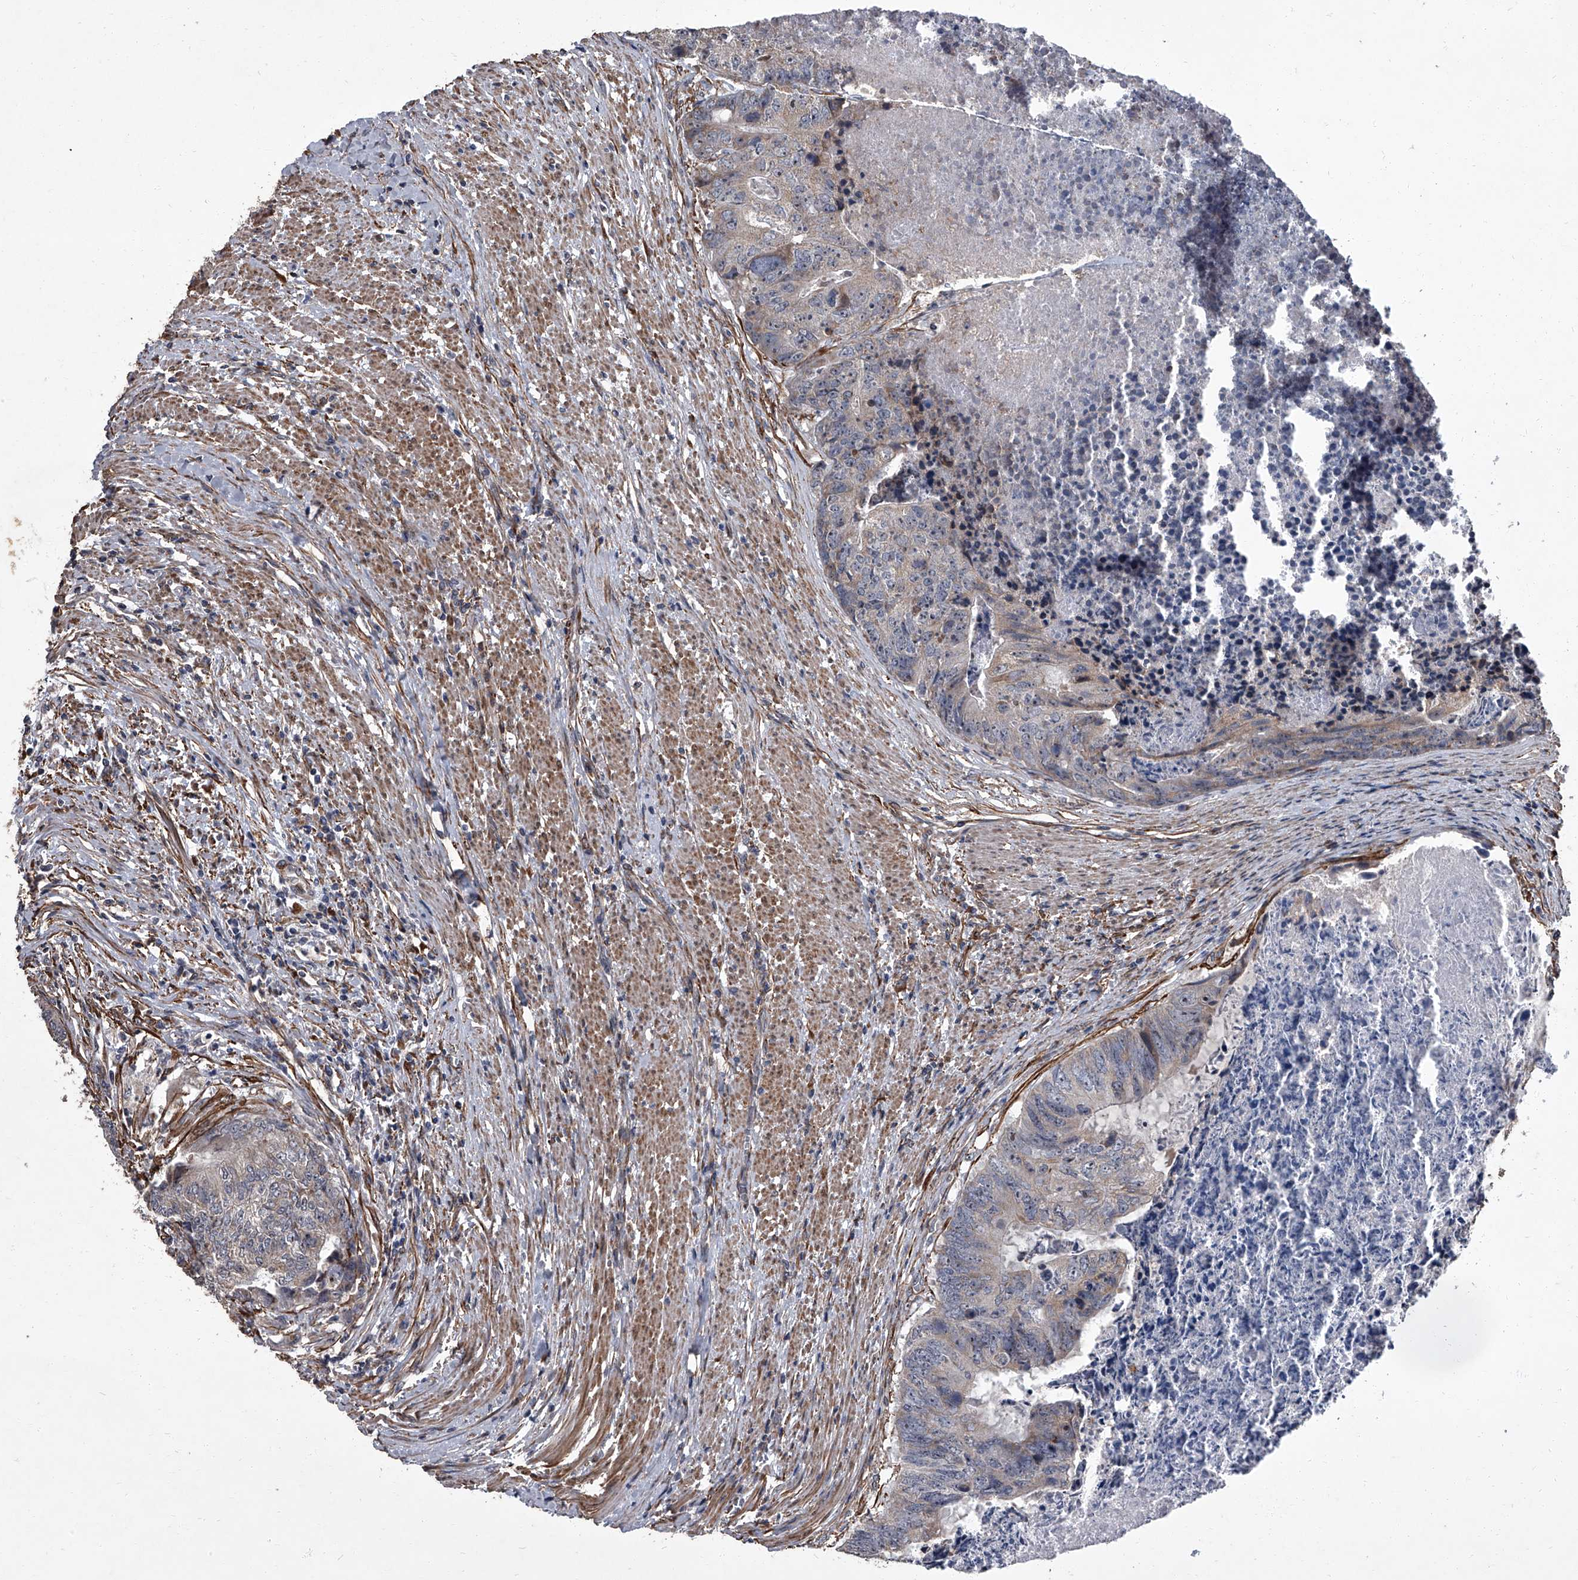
{"staining": {"intensity": "negative", "quantity": "none", "location": "none"}, "tissue": "colorectal cancer", "cell_type": "Tumor cells", "image_type": "cancer", "snomed": [{"axis": "morphology", "description": "Adenocarcinoma, NOS"}, {"axis": "topography", "description": "Colon"}], "caption": "The histopathology image demonstrates no significant staining in tumor cells of colorectal cancer.", "gene": "SIRT4", "patient": {"sex": "female", "age": 67}}